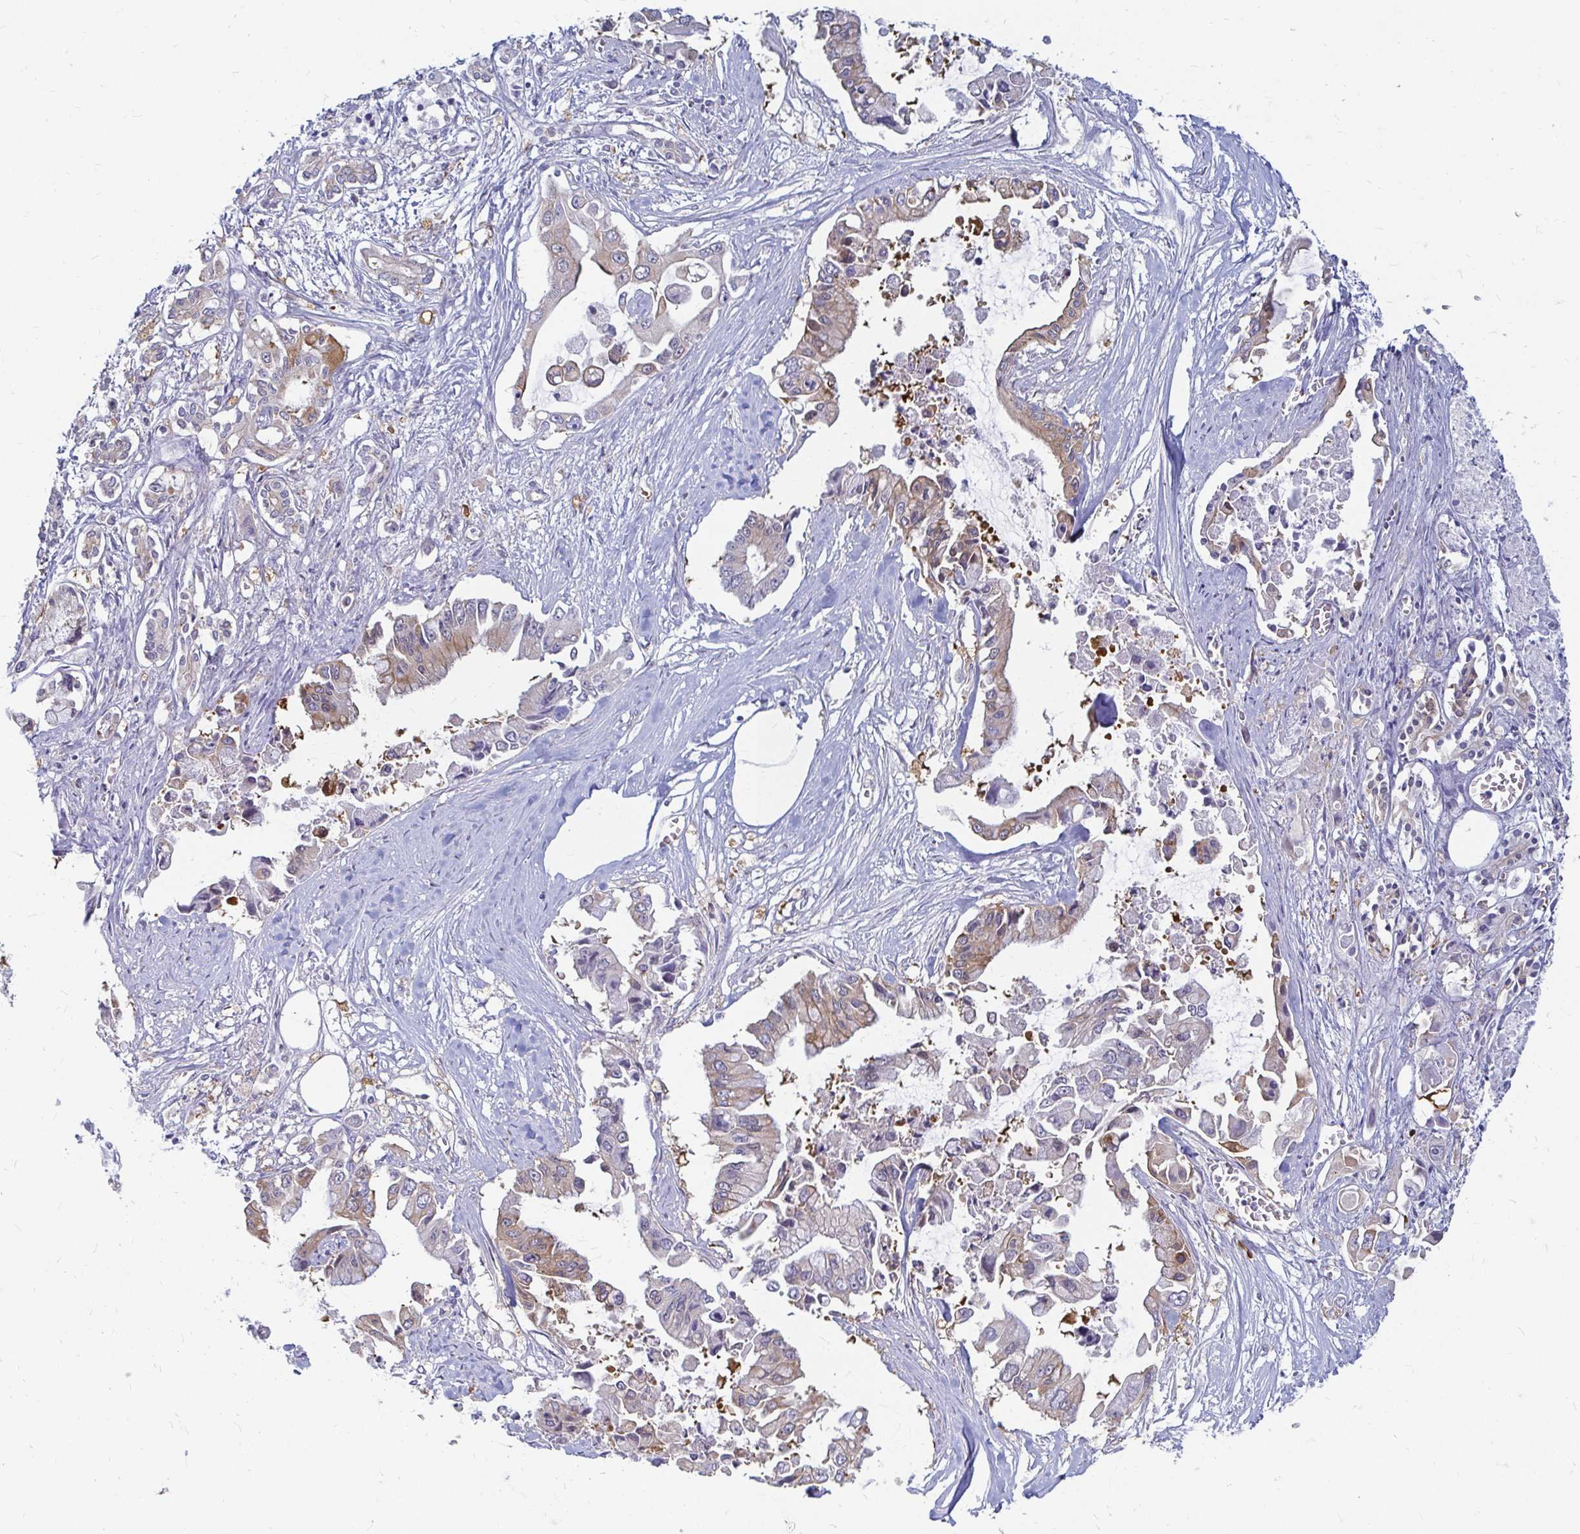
{"staining": {"intensity": "weak", "quantity": "<25%", "location": "cytoplasmic/membranous"}, "tissue": "pancreatic cancer", "cell_type": "Tumor cells", "image_type": "cancer", "snomed": [{"axis": "morphology", "description": "Adenocarcinoma, NOS"}, {"axis": "topography", "description": "Pancreas"}], "caption": "There is no significant positivity in tumor cells of pancreatic cancer (adenocarcinoma).", "gene": "CAST", "patient": {"sex": "male", "age": 84}}